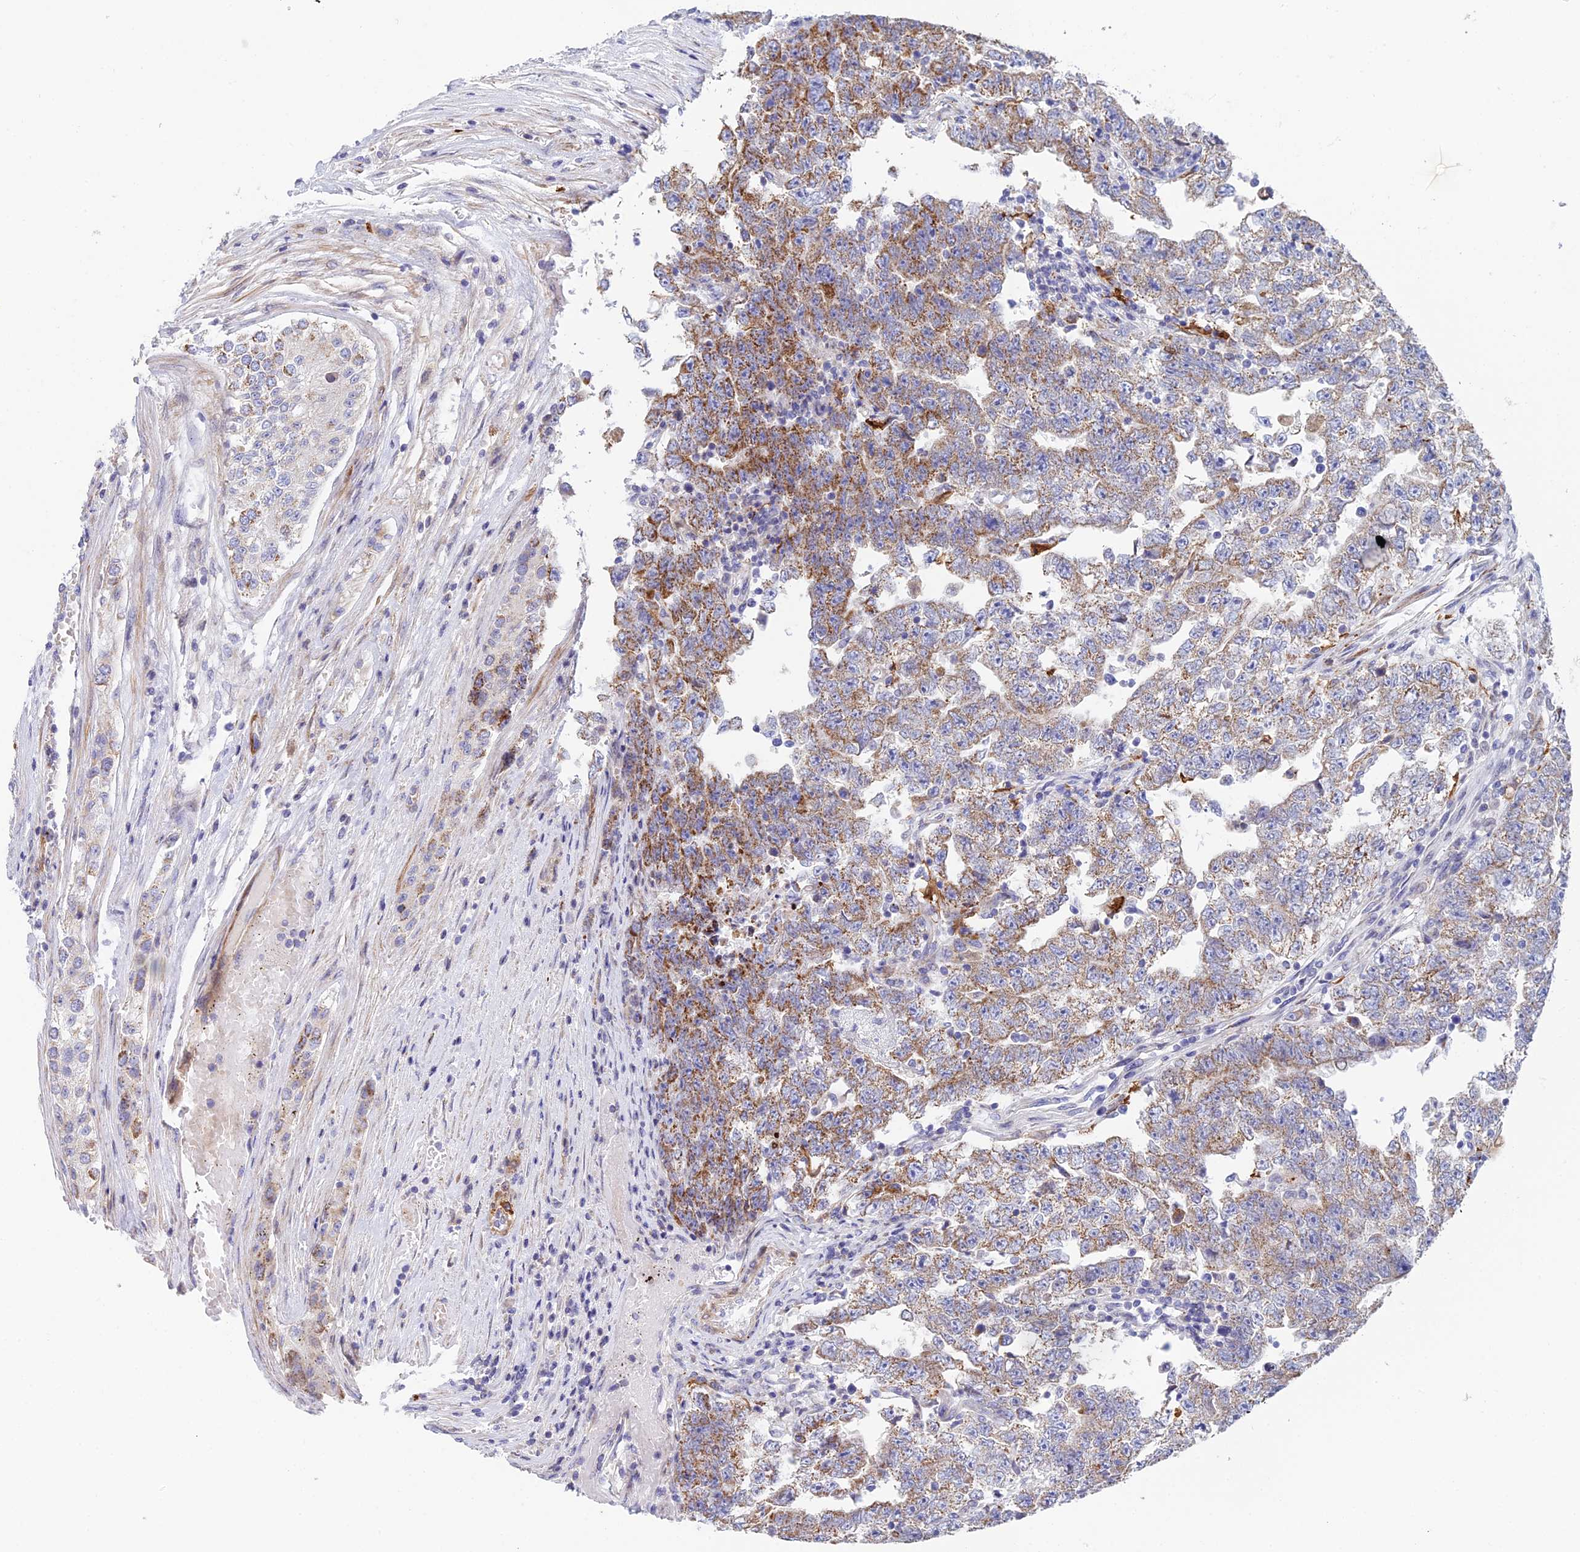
{"staining": {"intensity": "moderate", "quantity": "<25%", "location": "cytoplasmic/membranous"}, "tissue": "testis cancer", "cell_type": "Tumor cells", "image_type": "cancer", "snomed": [{"axis": "morphology", "description": "Carcinoma, Embryonal, NOS"}, {"axis": "topography", "description": "Testis"}], "caption": "Immunohistochemical staining of testis cancer (embryonal carcinoma) exhibits low levels of moderate cytoplasmic/membranous expression in about <25% of tumor cells.", "gene": "CSPG4", "patient": {"sex": "male", "age": 25}}